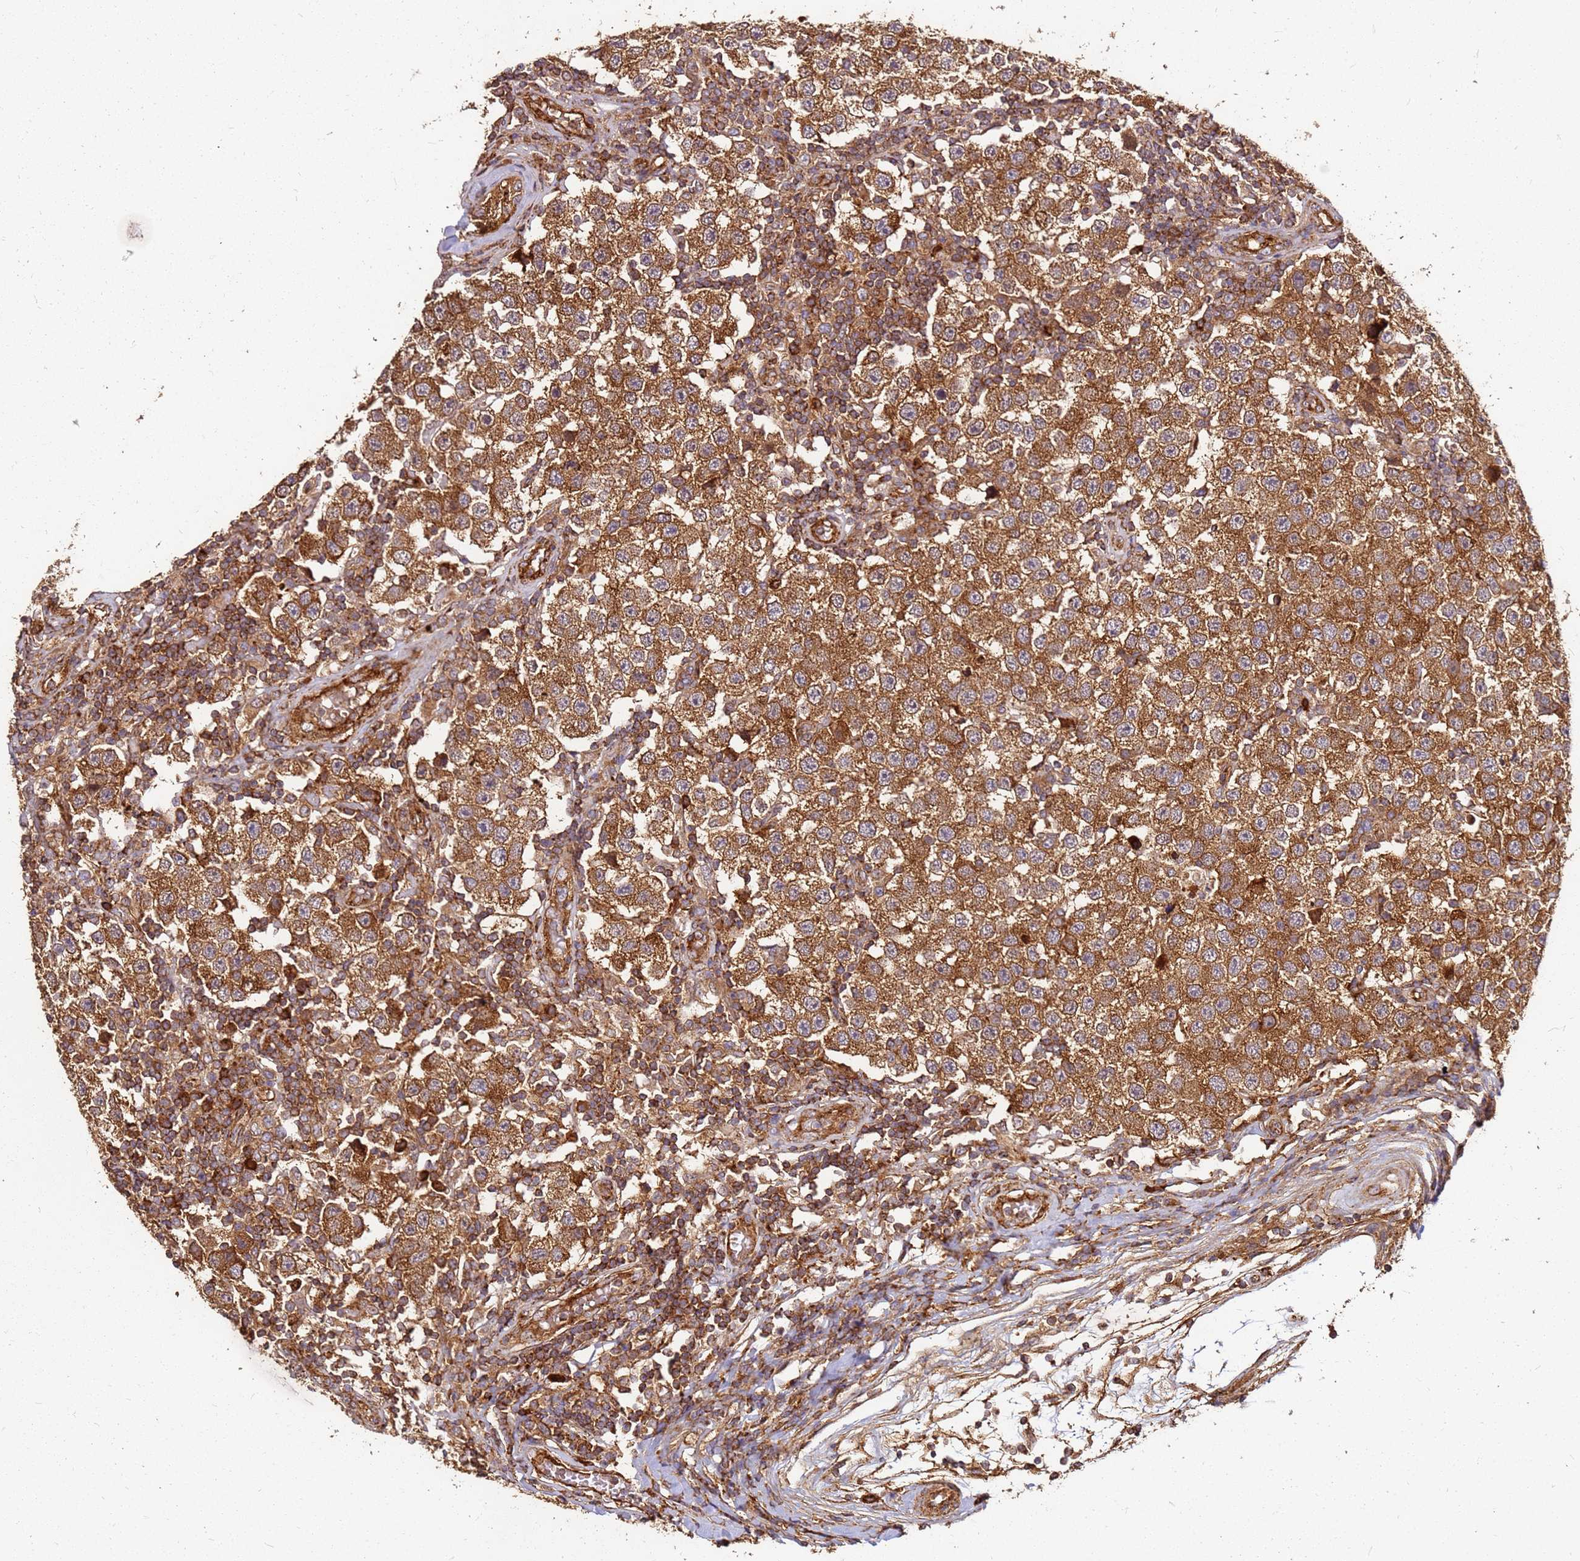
{"staining": {"intensity": "strong", "quantity": ">75%", "location": "cytoplasmic/membranous"}, "tissue": "testis cancer", "cell_type": "Tumor cells", "image_type": "cancer", "snomed": [{"axis": "morphology", "description": "Seminoma, NOS"}, {"axis": "topography", "description": "Testis"}], "caption": "Strong cytoplasmic/membranous staining is appreciated in approximately >75% of tumor cells in seminoma (testis).", "gene": "DVL3", "patient": {"sex": "male", "age": 34}}